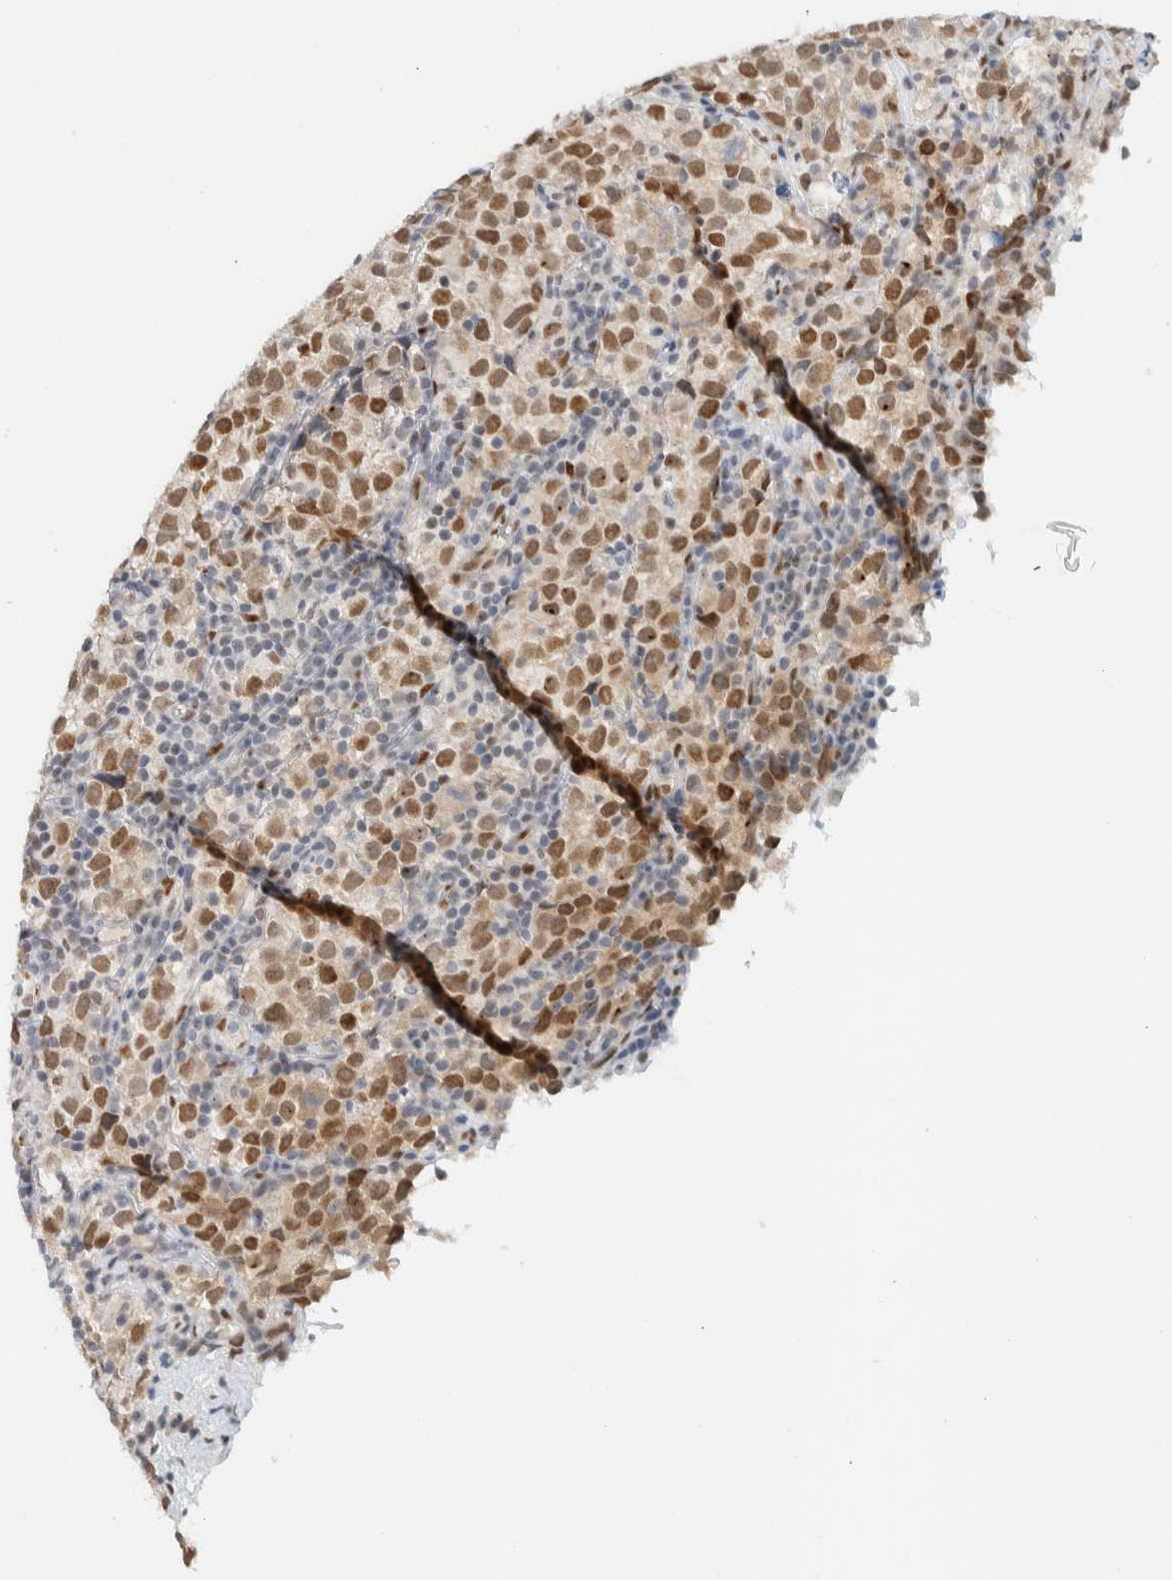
{"staining": {"intensity": "moderate", "quantity": ">75%", "location": "nuclear"}, "tissue": "testis cancer", "cell_type": "Tumor cells", "image_type": "cancer", "snomed": [{"axis": "morphology", "description": "Normal tissue, NOS"}, {"axis": "morphology", "description": "Seminoma, NOS"}, {"axis": "topography", "description": "Testis"}], "caption": "Immunohistochemistry (IHC) micrograph of neoplastic tissue: human seminoma (testis) stained using IHC reveals medium levels of moderate protein expression localized specifically in the nuclear of tumor cells, appearing as a nuclear brown color.", "gene": "ZNF683", "patient": {"sex": "male", "age": 43}}